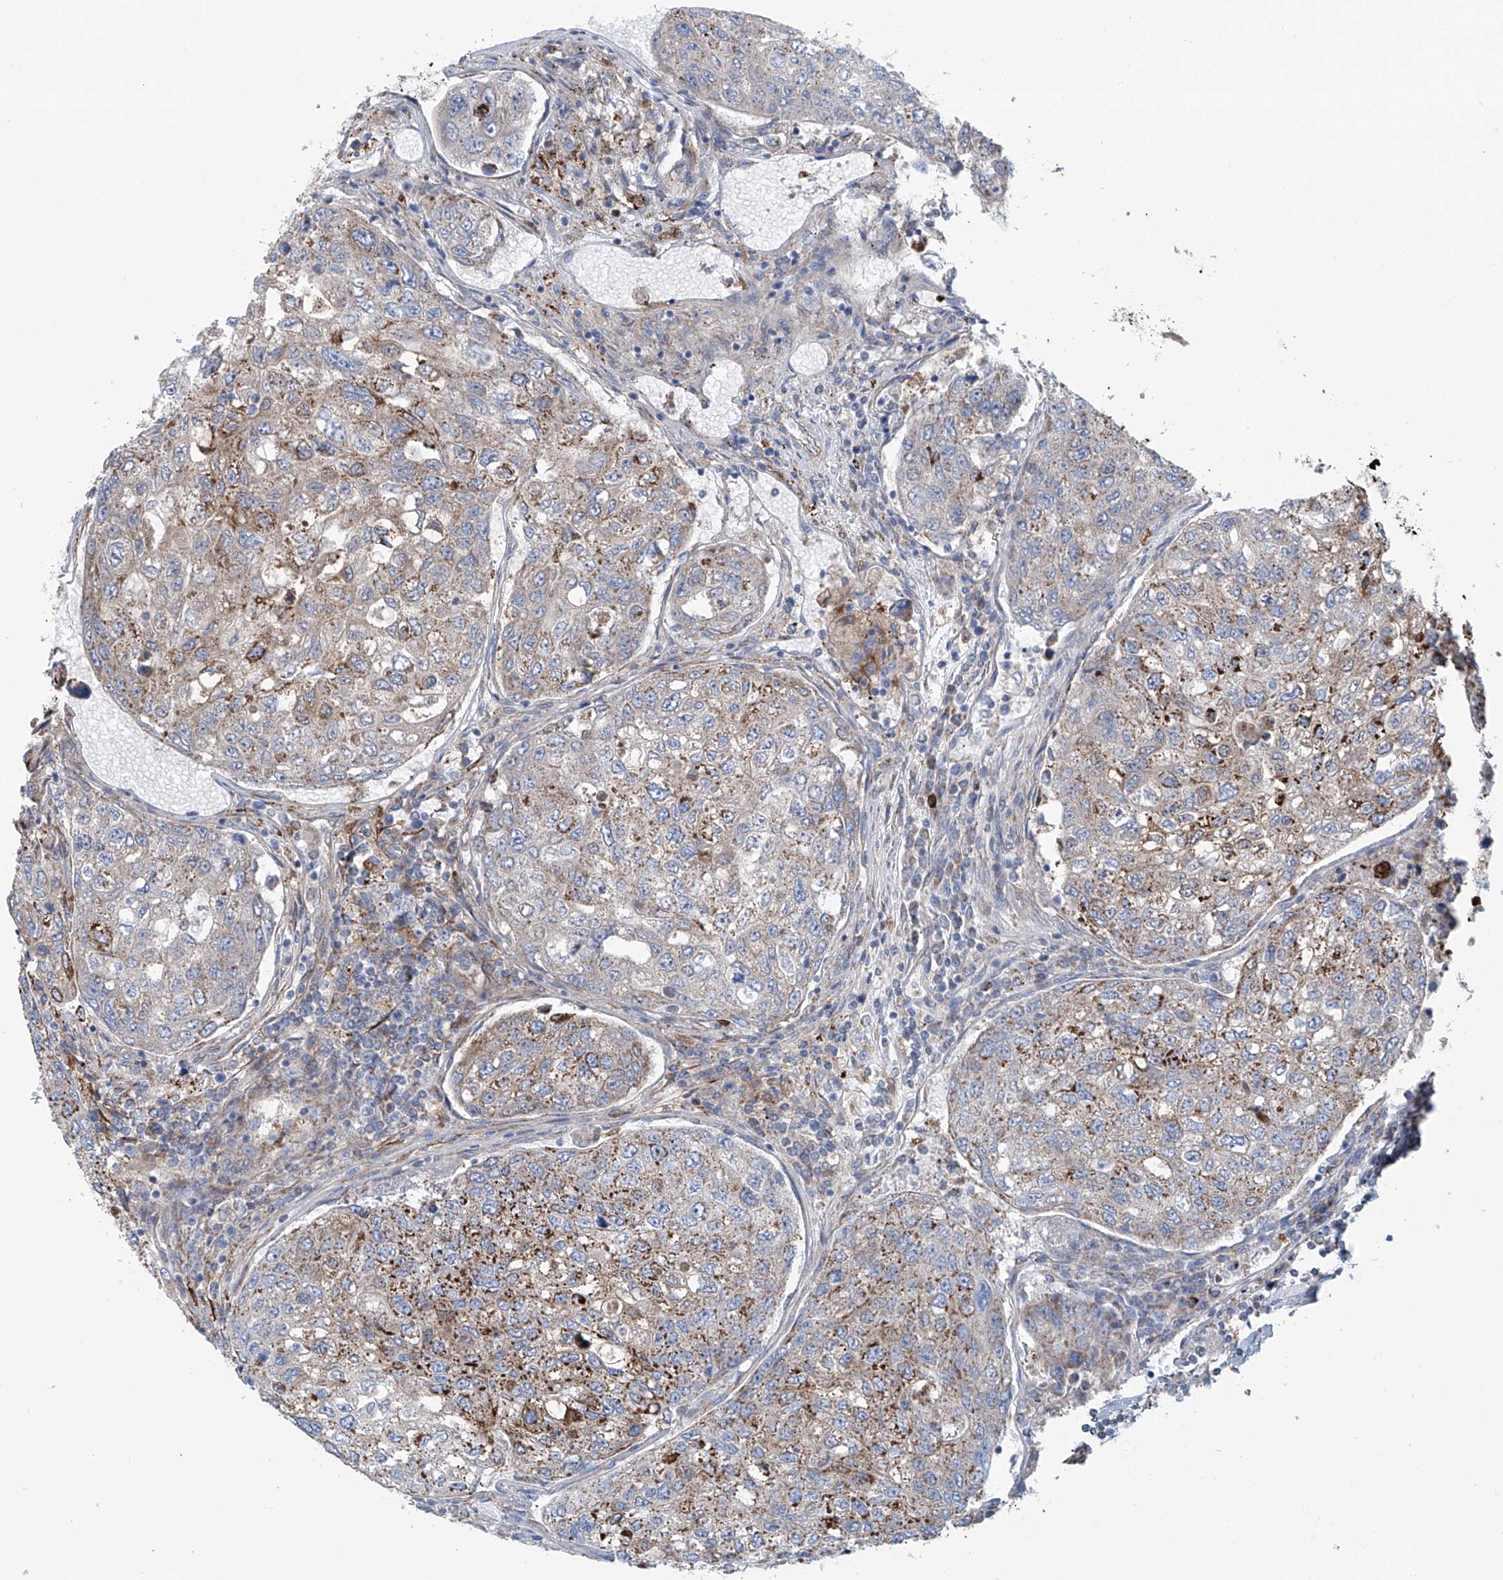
{"staining": {"intensity": "moderate", "quantity": "<25%", "location": "cytoplasmic/membranous"}, "tissue": "urothelial cancer", "cell_type": "Tumor cells", "image_type": "cancer", "snomed": [{"axis": "morphology", "description": "Urothelial carcinoma, High grade"}, {"axis": "topography", "description": "Lymph node"}, {"axis": "topography", "description": "Urinary bladder"}], "caption": "There is low levels of moderate cytoplasmic/membranous expression in tumor cells of high-grade urothelial carcinoma, as demonstrated by immunohistochemical staining (brown color).", "gene": "ALDH6A1", "patient": {"sex": "male", "age": 51}}